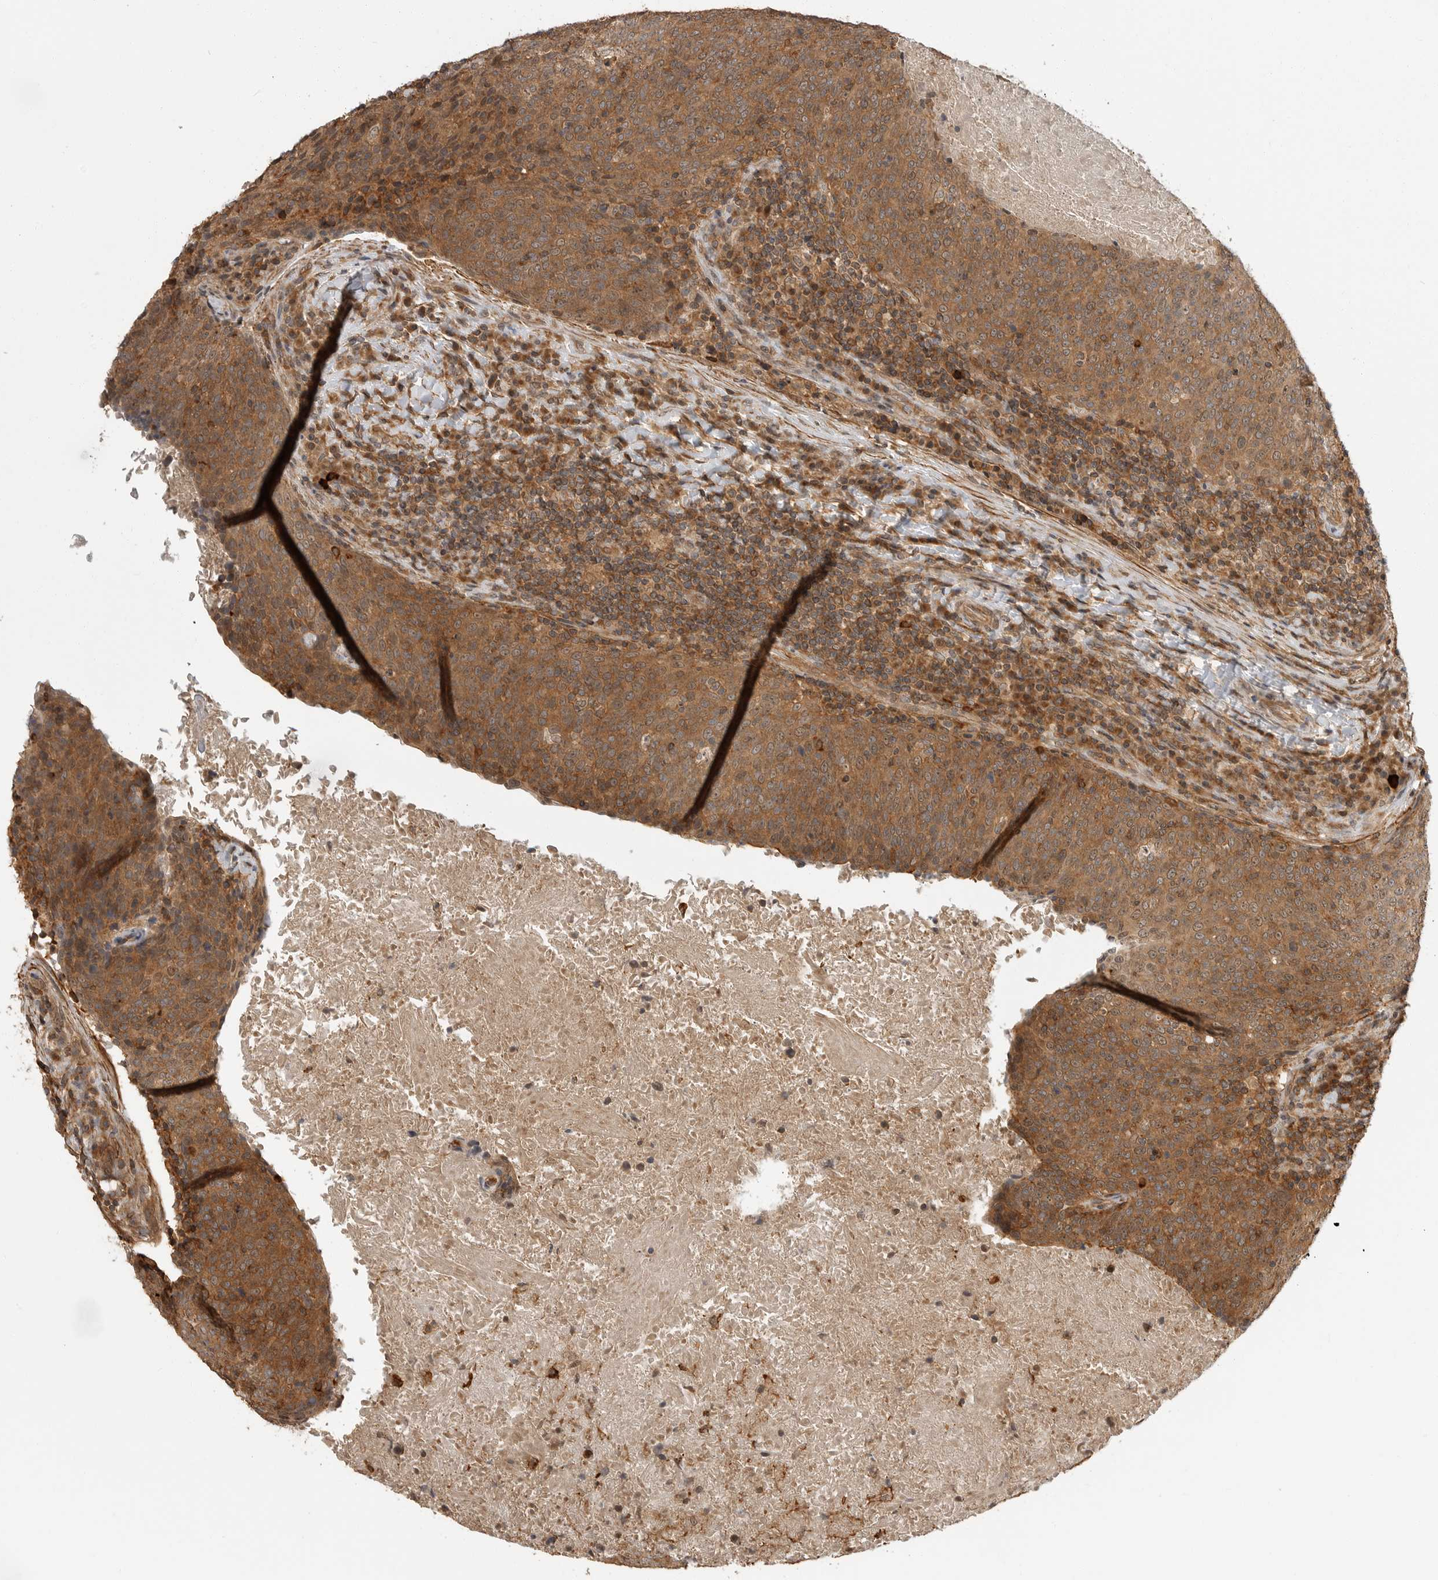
{"staining": {"intensity": "moderate", "quantity": ">75%", "location": "cytoplasmic/membranous"}, "tissue": "head and neck cancer", "cell_type": "Tumor cells", "image_type": "cancer", "snomed": [{"axis": "morphology", "description": "Squamous cell carcinoma, NOS"}, {"axis": "morphology", "description": "Squamous cell carcinoma, metastatic, NOS"}, {"axis": "topography", "description": "Lymph node"}, {"axis": "topography", "description": "Head-Neck"}], "caption": "Immunohistochemical staining of human head and neck cancer (squamous cell carcinoma) reveals moderate cytoplasmic/membranous protein staining in about >75% of tumor cells.", "gene": "ERN1", "patient": {"sex": "male", "age": 62}}